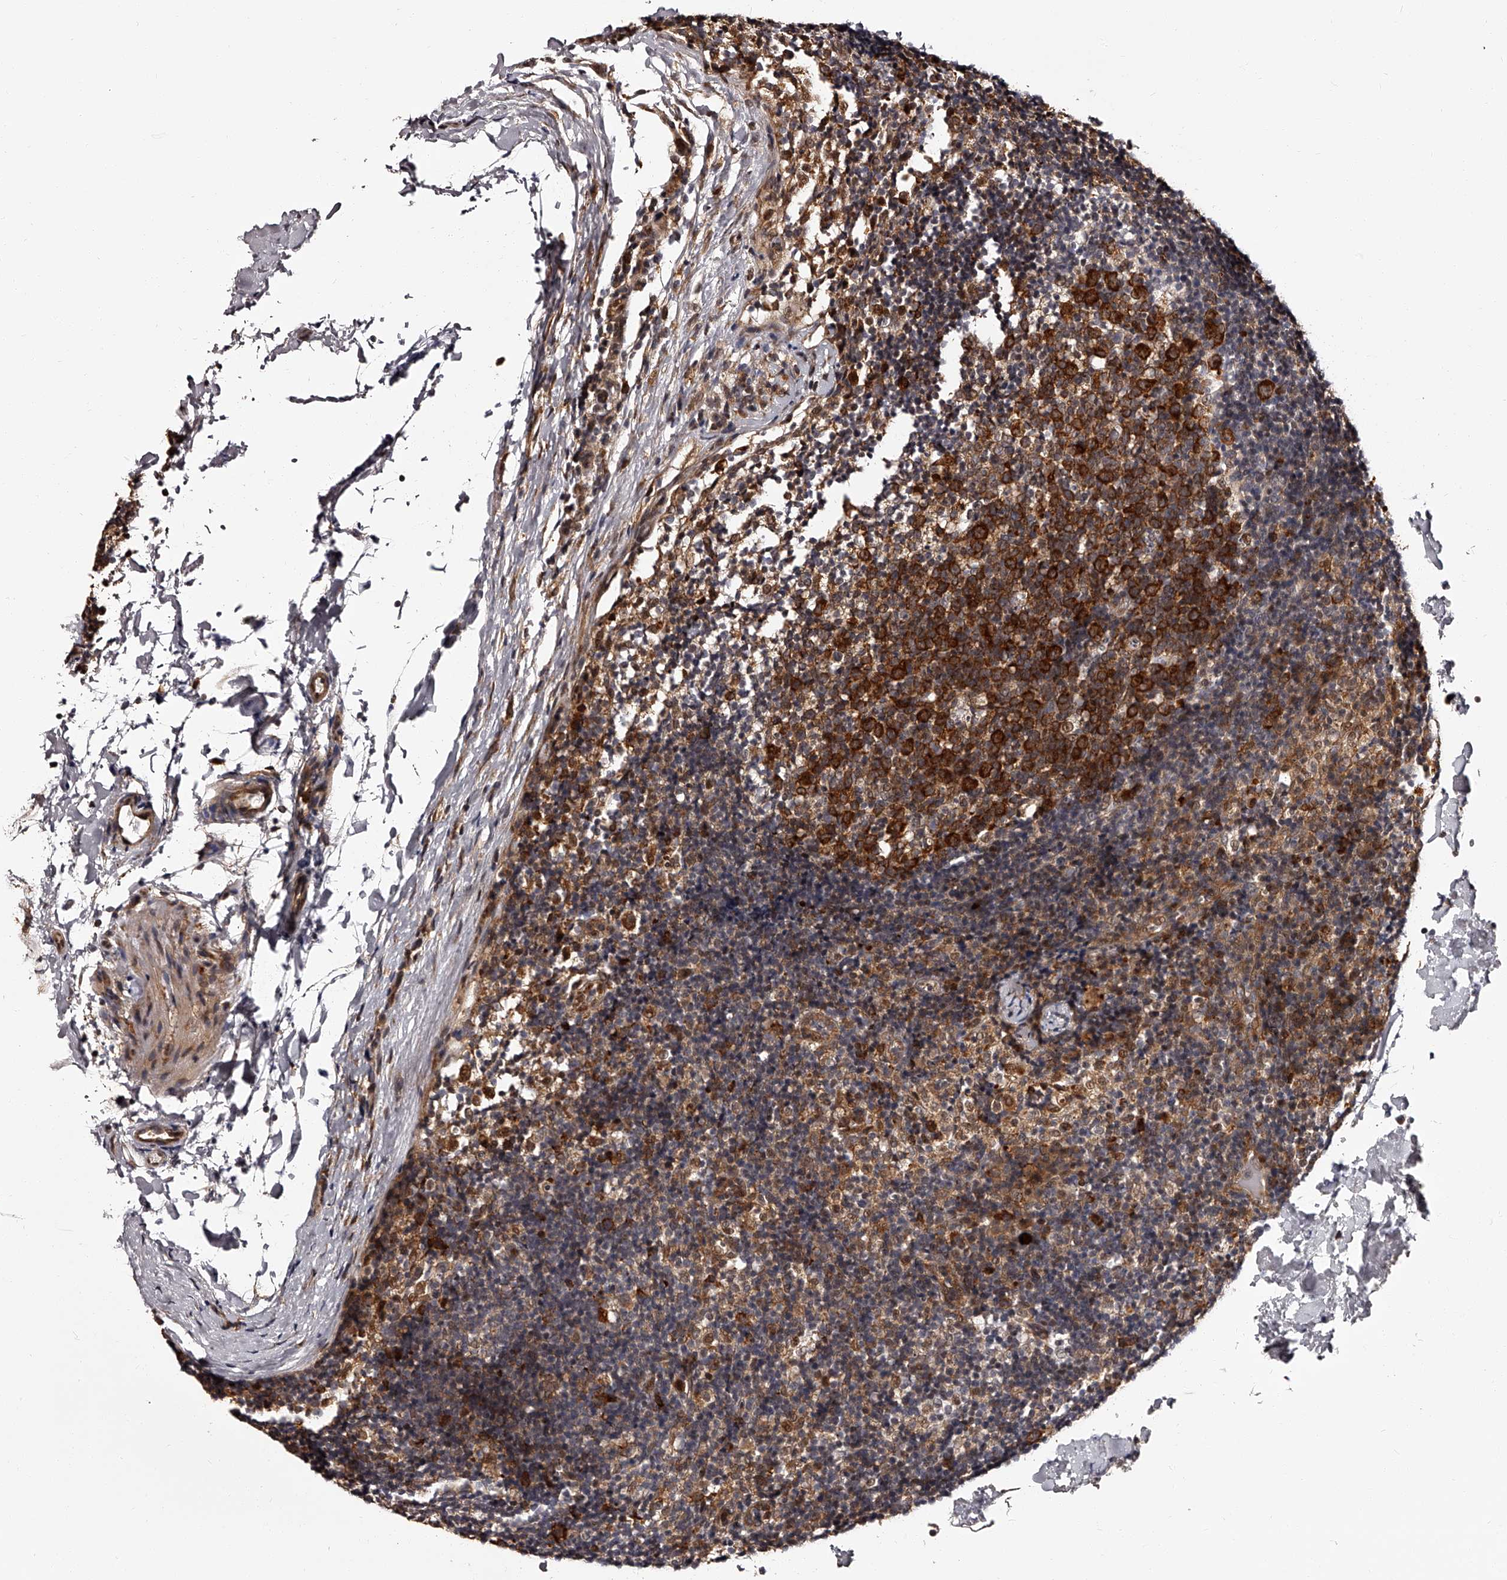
{"staining": {"intensity": "strong", "quantity": ">75%", "location": "cytoplasmic/membranous"}, "tissue": "lymph node", "cell_type": "Germinal center cells", "image_type": "normal", "snomed": [{"axis": "morphology", "description": "Normal tissue, NOS"}, {"axis": "morphology", "description": "Inflammation, NOS"}, {"axis": "topography", "description": "Lymph node"}], "caption": "DAB immunohistochemical staining of unremarkable lymph node exhibits strong cytoplasmic/membranous protein staining in approximately >75% of germinal center cells.", "gene": "RSC1A1", "patient": {"sex": "male", "age": 55}}